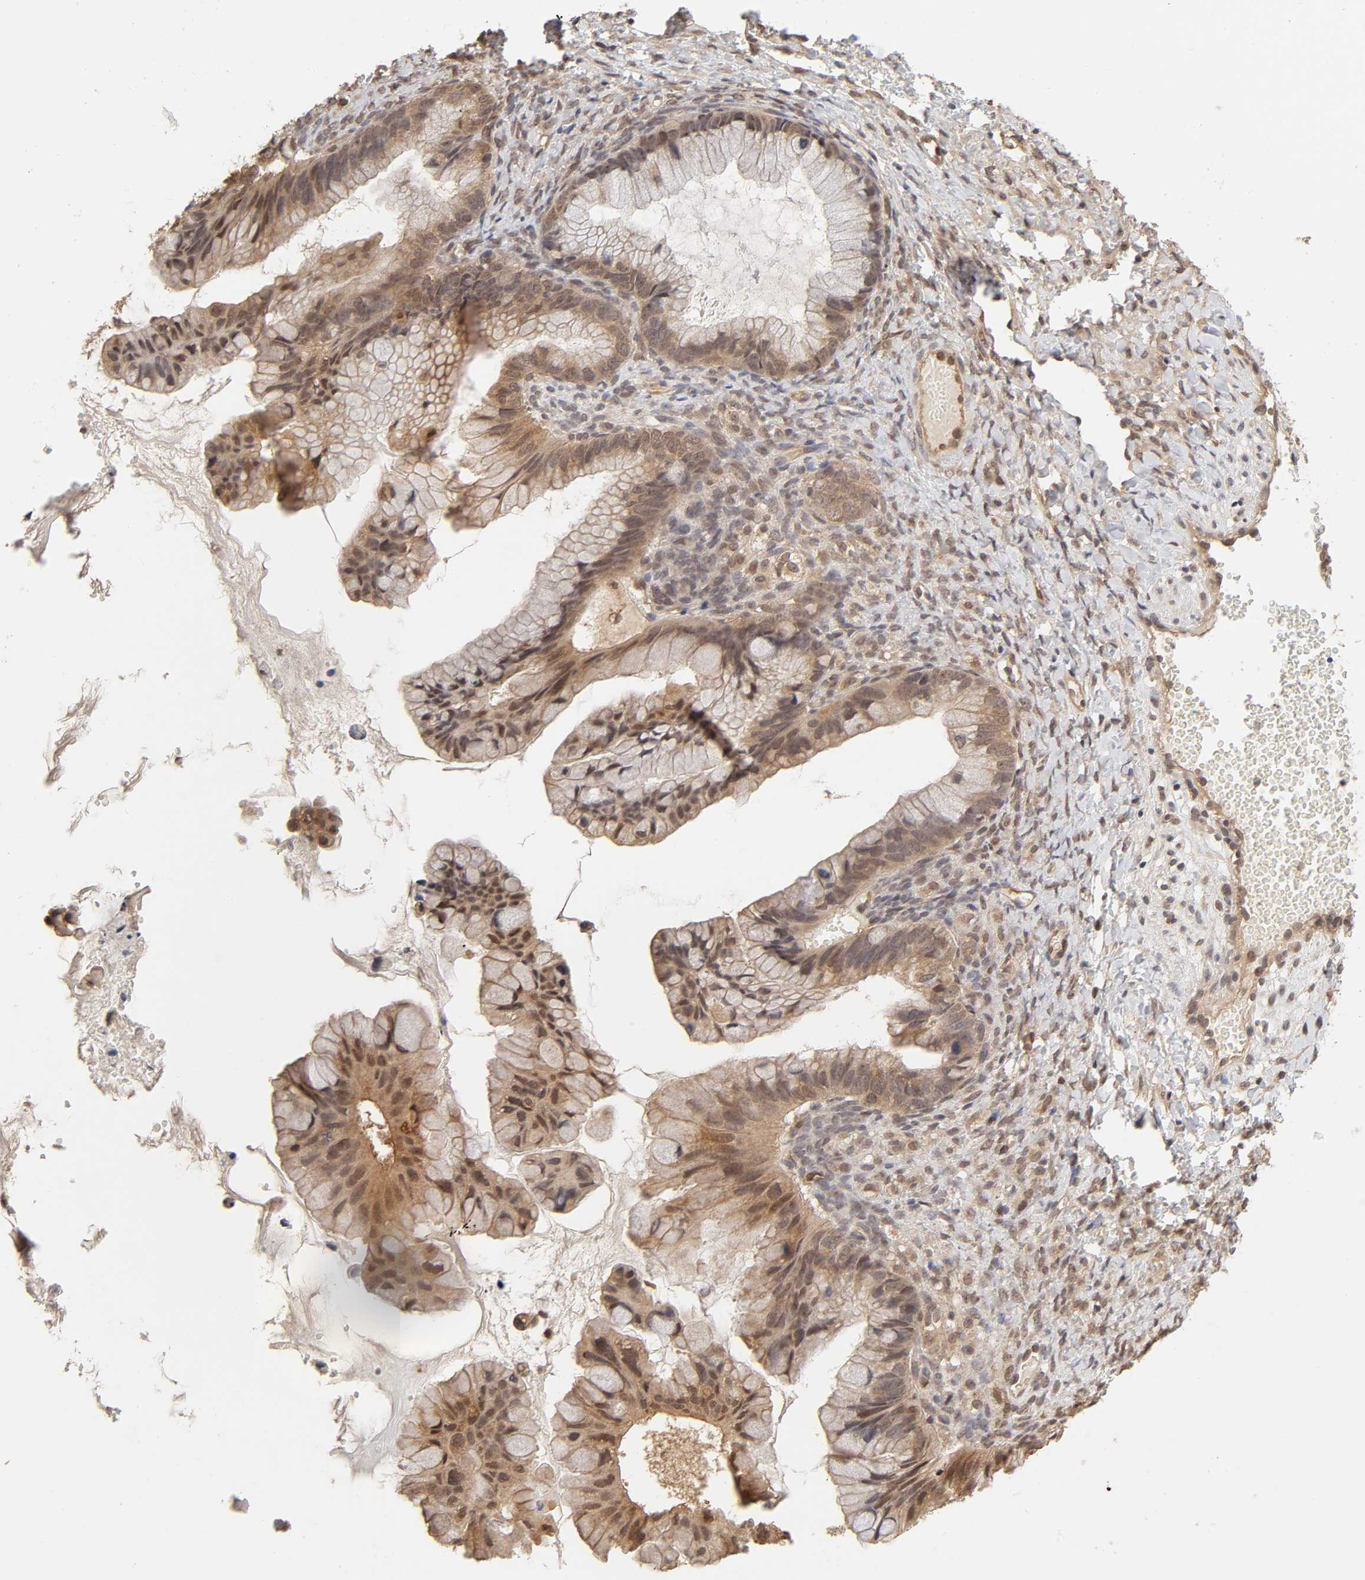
{"staining": {"intensity": "moderate", "quantity": ">75%", "location": "cytoplasmic/membranous"}, "tissue": "ovarian cancer", "cell_type": "Tumor cells", "image_type": "cancer", "snomed": [{"axis": "morphology", "description": "Cystadenocarcinoma, mucinous, NOS"}, {"axis": "topography", "description": "Ovary"}], "caption": "Immunohistochemistry micrograph of ovarian cancer stained for a protein (brown), which reveals medium levels of moderate cytoplasmic/membranous positivity in about >75% of tumor cells.", "gene": "MAPK1", "patient": {"sex": "female", "age": 36}}